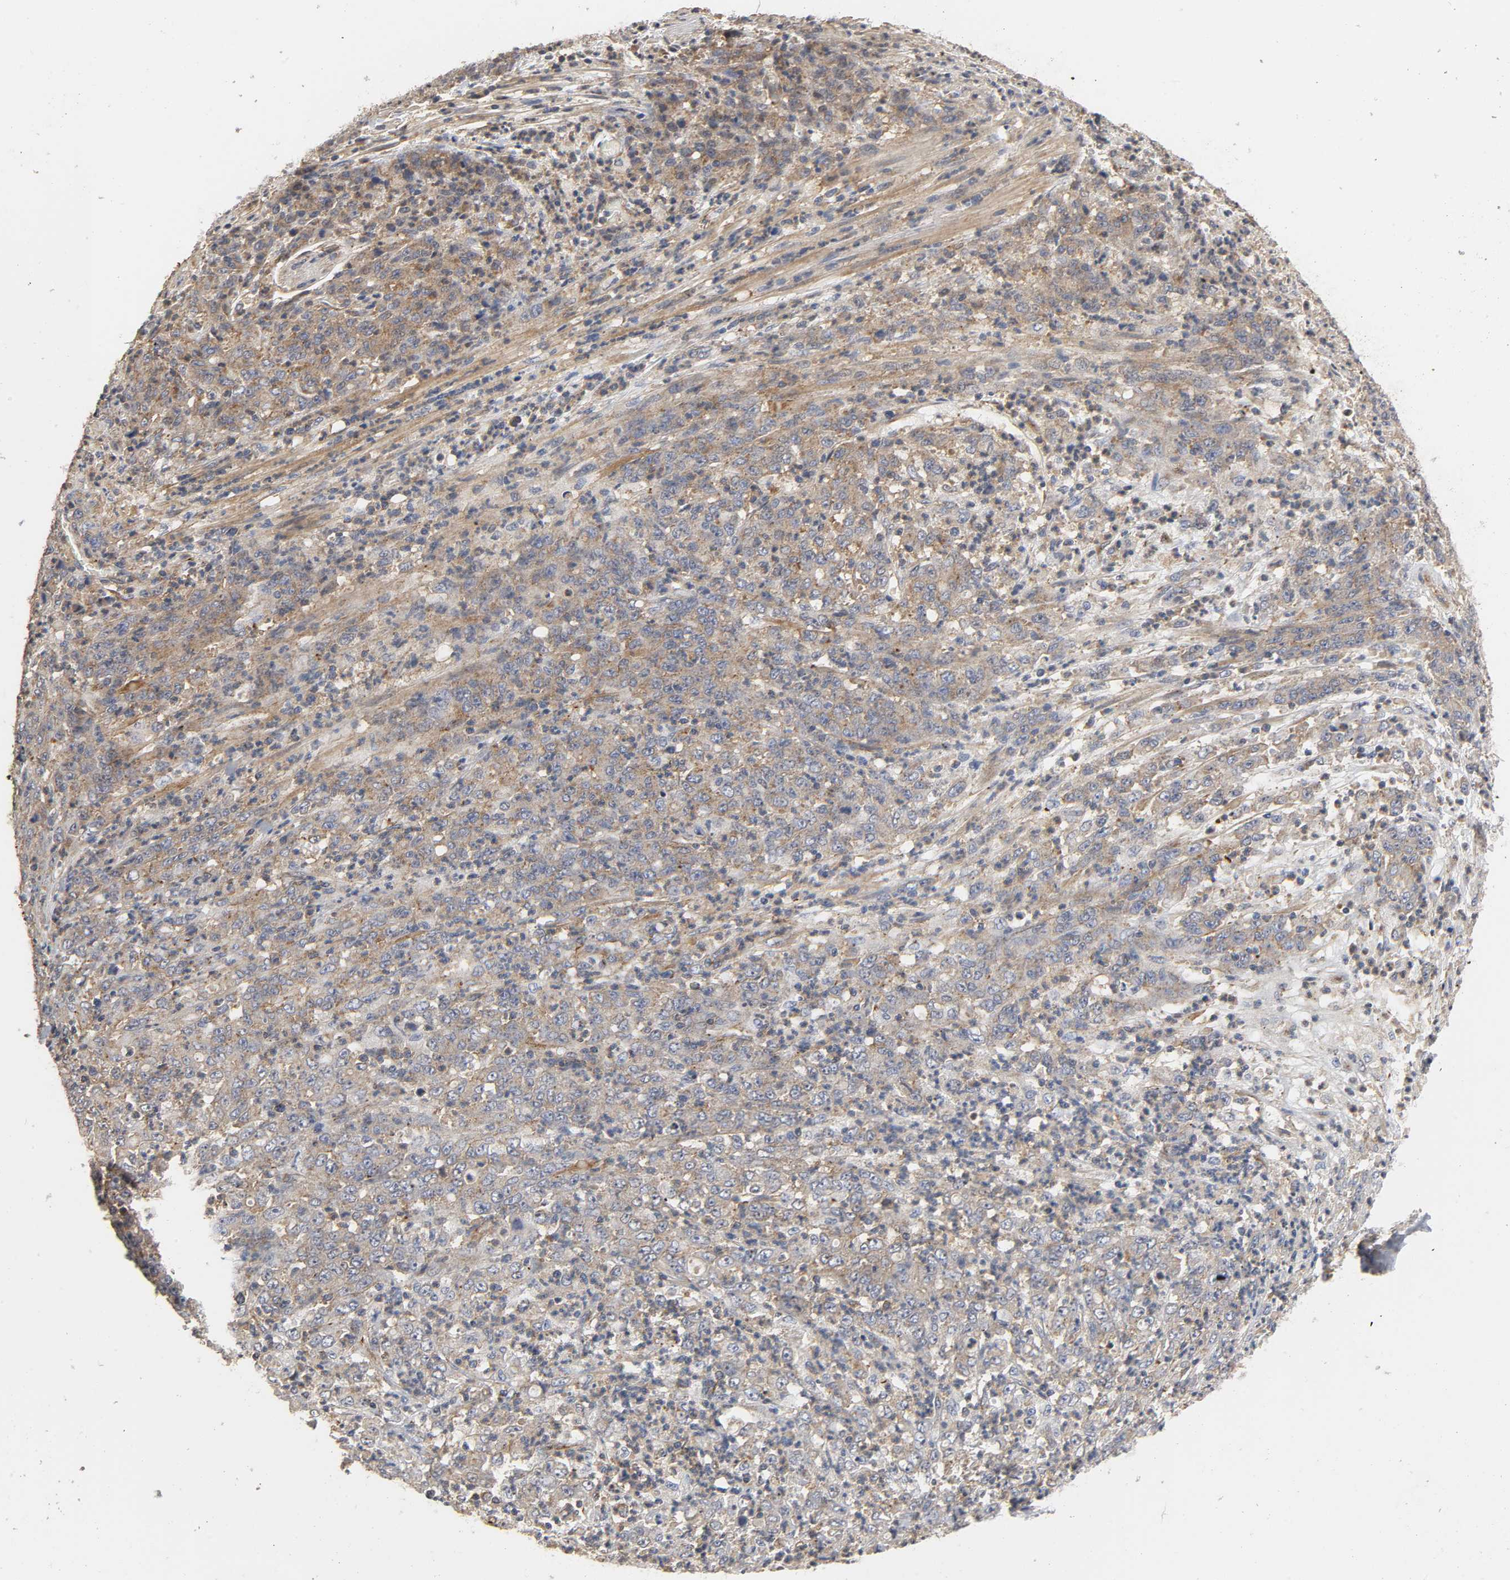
{"staining": {"intensity": "moderate", "quantity": ">75%", "location": "cytoplasmic/membranous"}, "tissue": "stomach cancer", "cell_type": "Tumor cells", "image_type": "cancer", "snomed": [{"axis": "morphology", "description": "Adenocarcinoma, NOS"}, {"axis": "topography", "description": "Stomach, lower"}], "caption": "IHC photomicrograph of neoplastic tissue: human stomach adenocarcinoma stained using IHC reveals medium levels of moderate protein expression localized specifically in the cytoplasmic/membranous of tumor cells, appearing as a cytoplasmic/membranous brown color.", "gene": "SH3GLB1", "patient": {"sex": "female", "age": 71}}